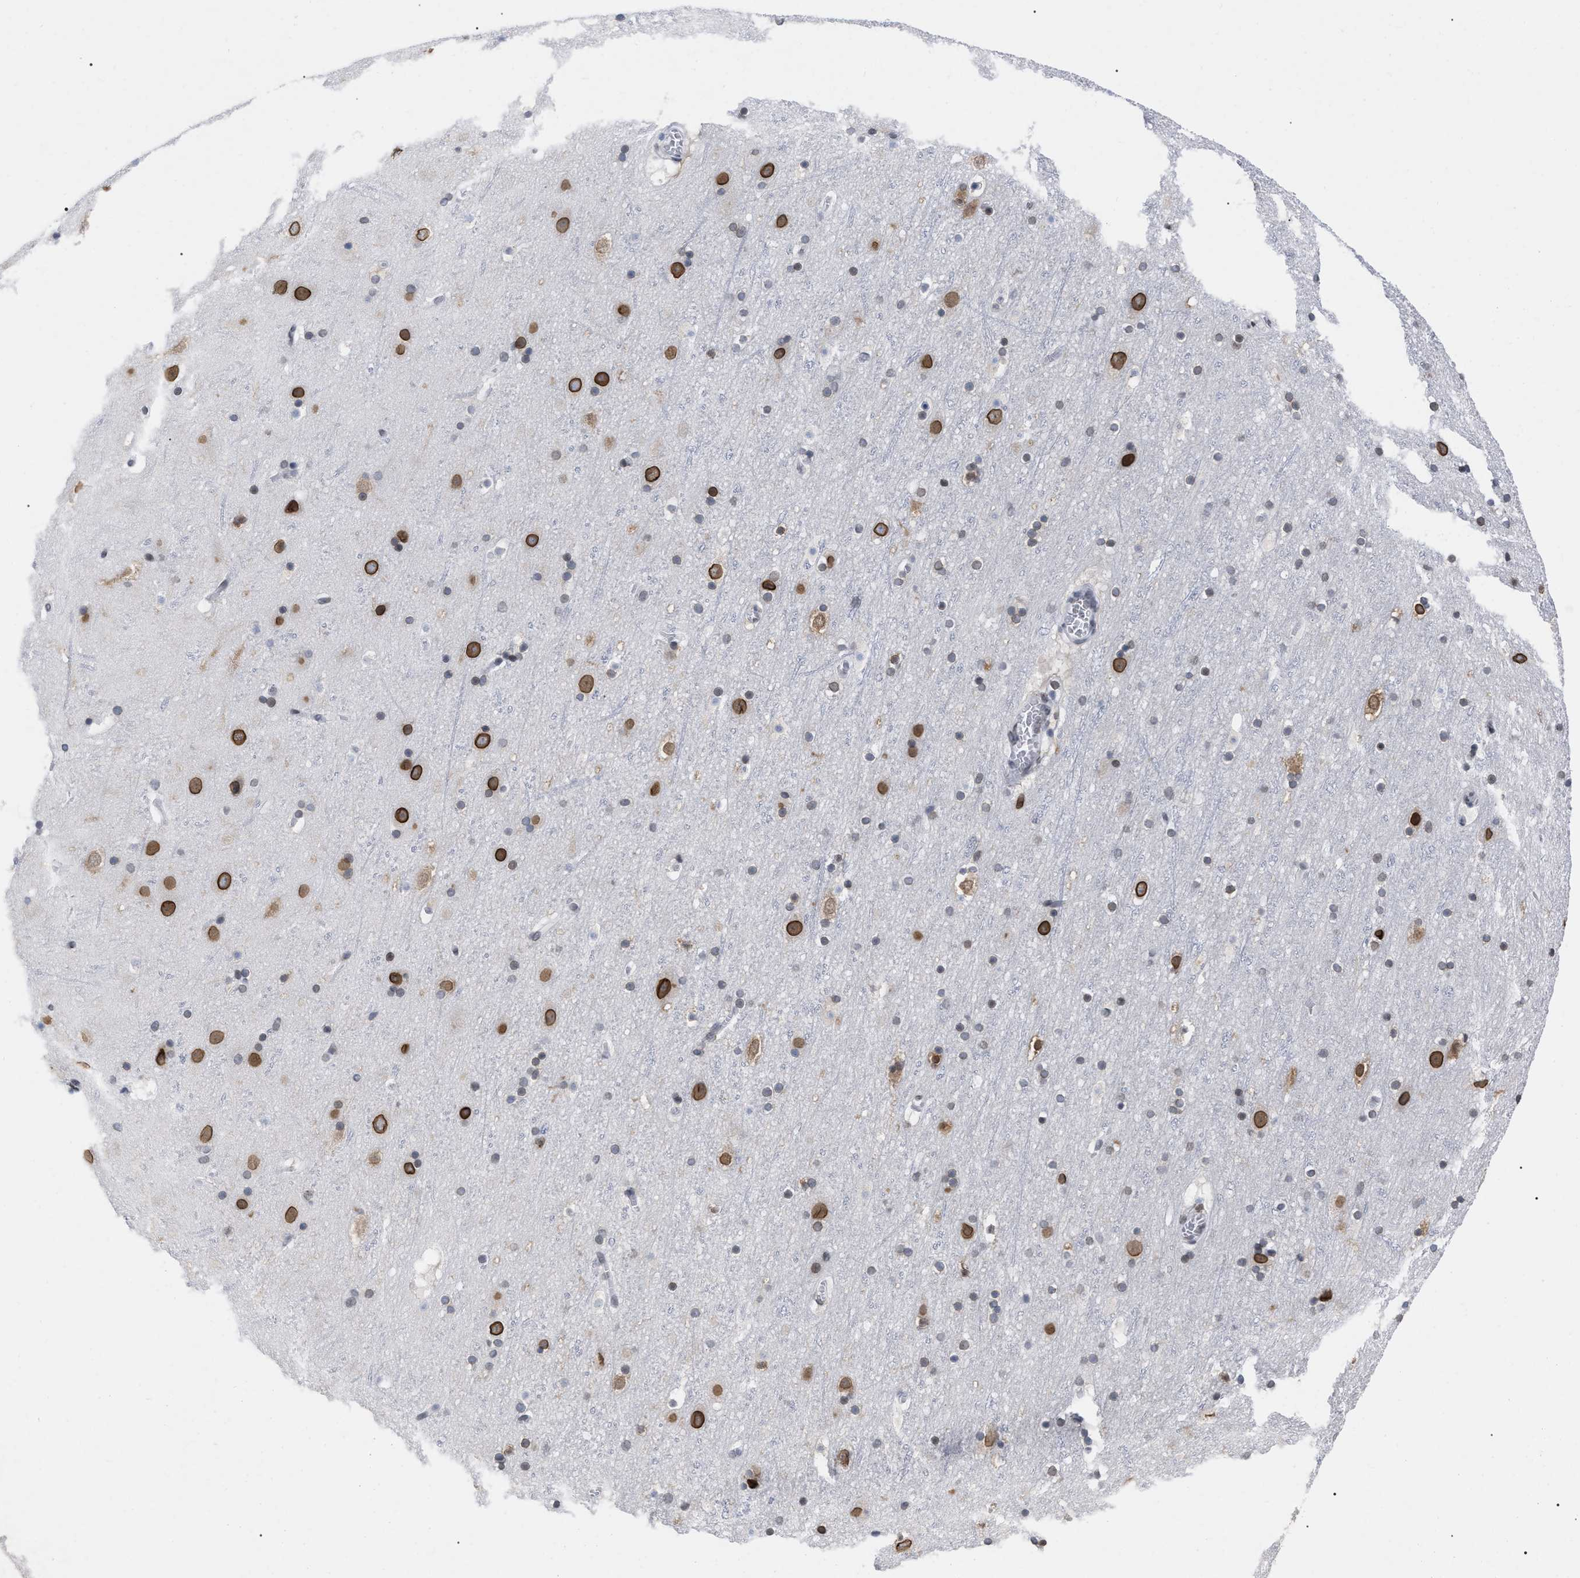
{"staining": {"intensity": "negative", "quantity": "none", "location": "none"}, "tissue": "cerebral cortex", "cell_type": "Endothelial cells", "image_type": "normal", "snomed": [{"axis": "morphology", "description": "Normal tissue, NOS"}, {"axis": "topography", "description": "Cerebral cortex"}], "caption": "Immunohistochemistry (IHC) of unremarkable human cerebral cortex exhibits no staining in endothelial cells.", "gene": "TPR", "patient": {"sex": "male", "age": 45}}